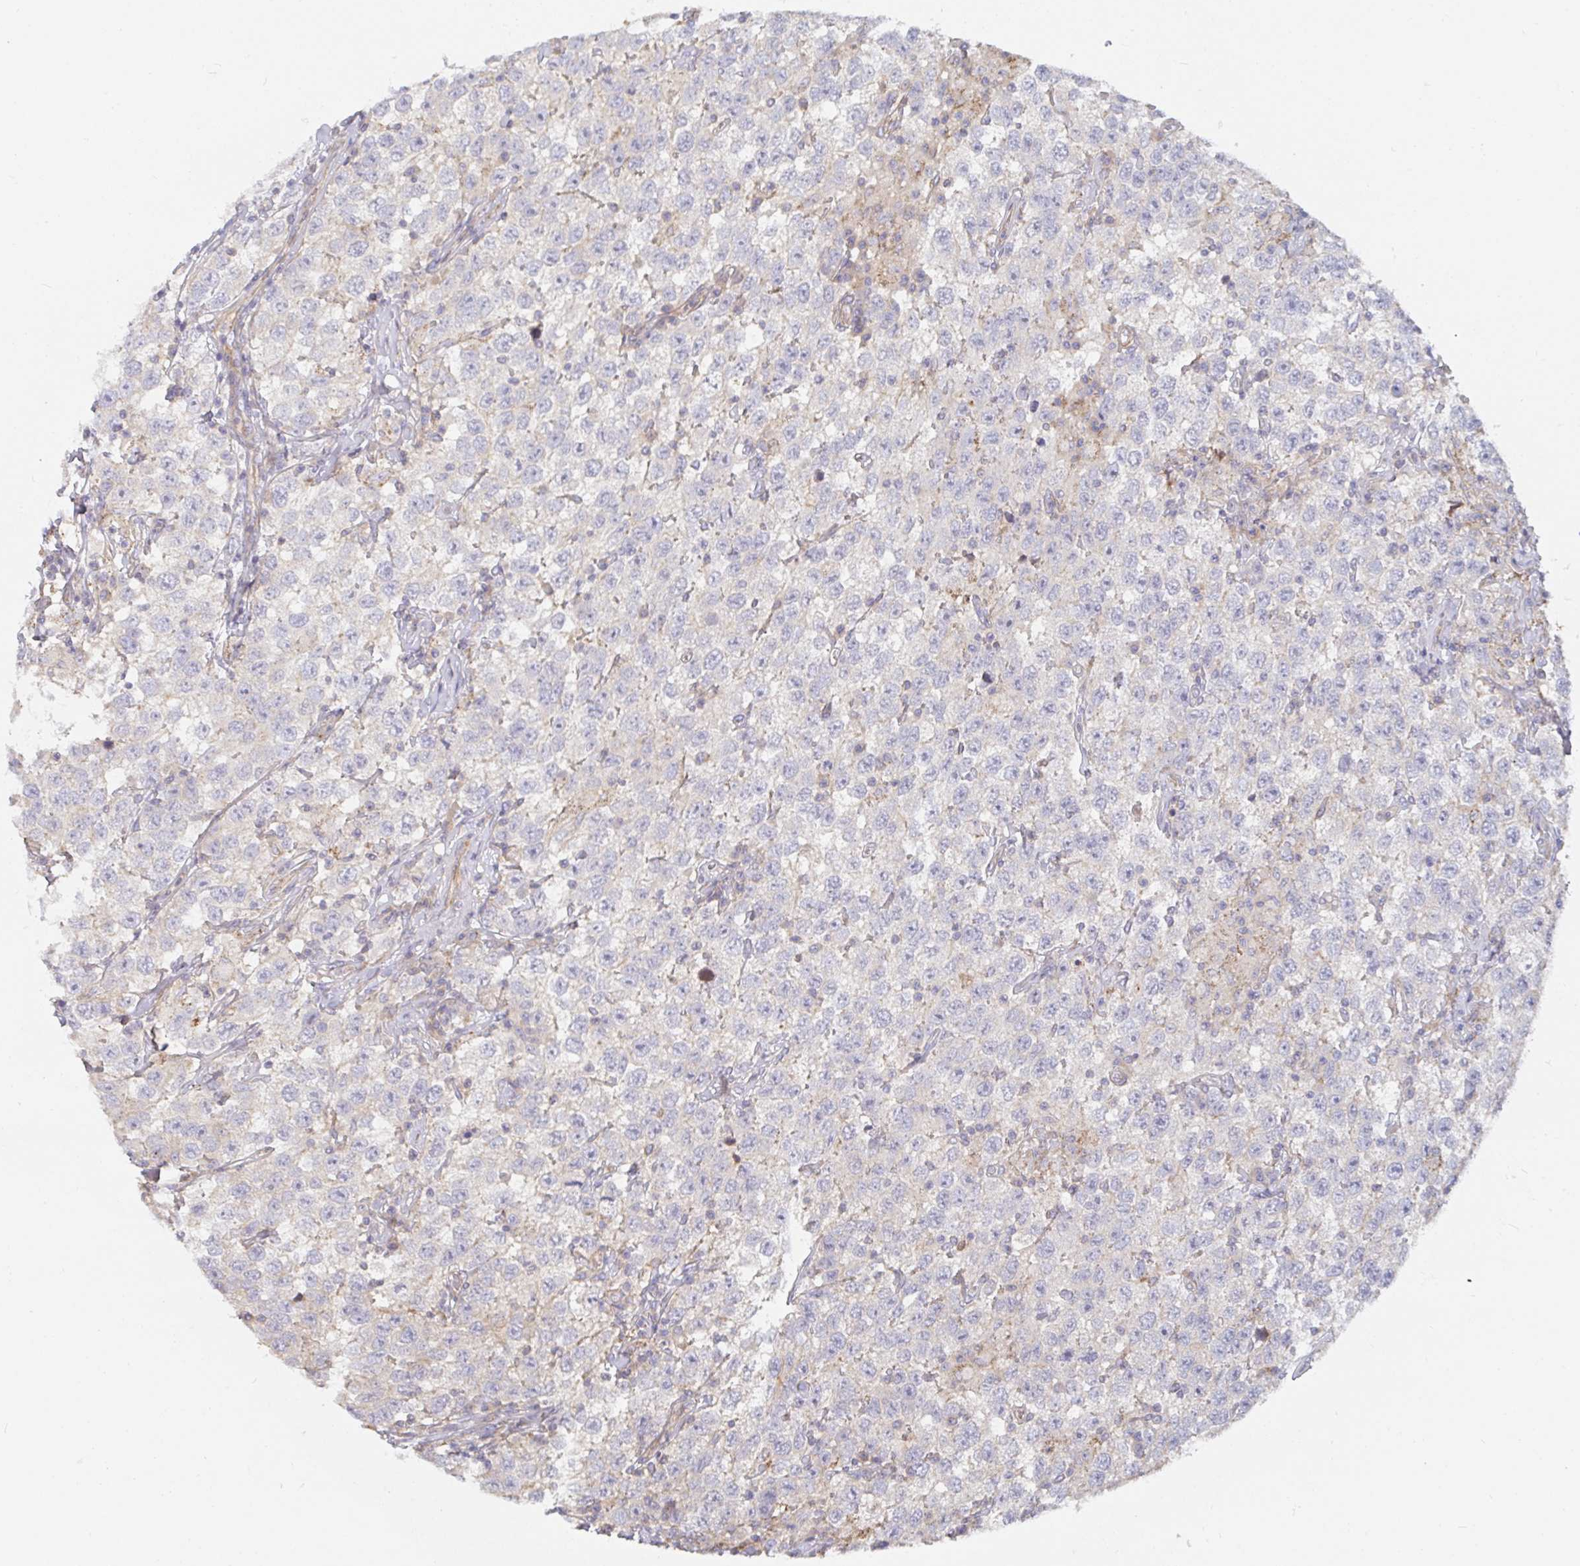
{"staining": {"intensity": "negative", "quantity": "none", "location": "none"}, "tissue": "testis cancer", "cell_type": "Tumor cells", "image_type": "cancer", "snomed": [{"axis": "morphology", "description": "Seminoma, NOS"}, {"axis": "topography", "description": "Testis"}], "caption": "DAB immunohistochemical staining of seminoma (testis) reveals no significant staining in tumor cells.", "gene": "SSH2", "patient": {"sex": "male", "age": 41}}